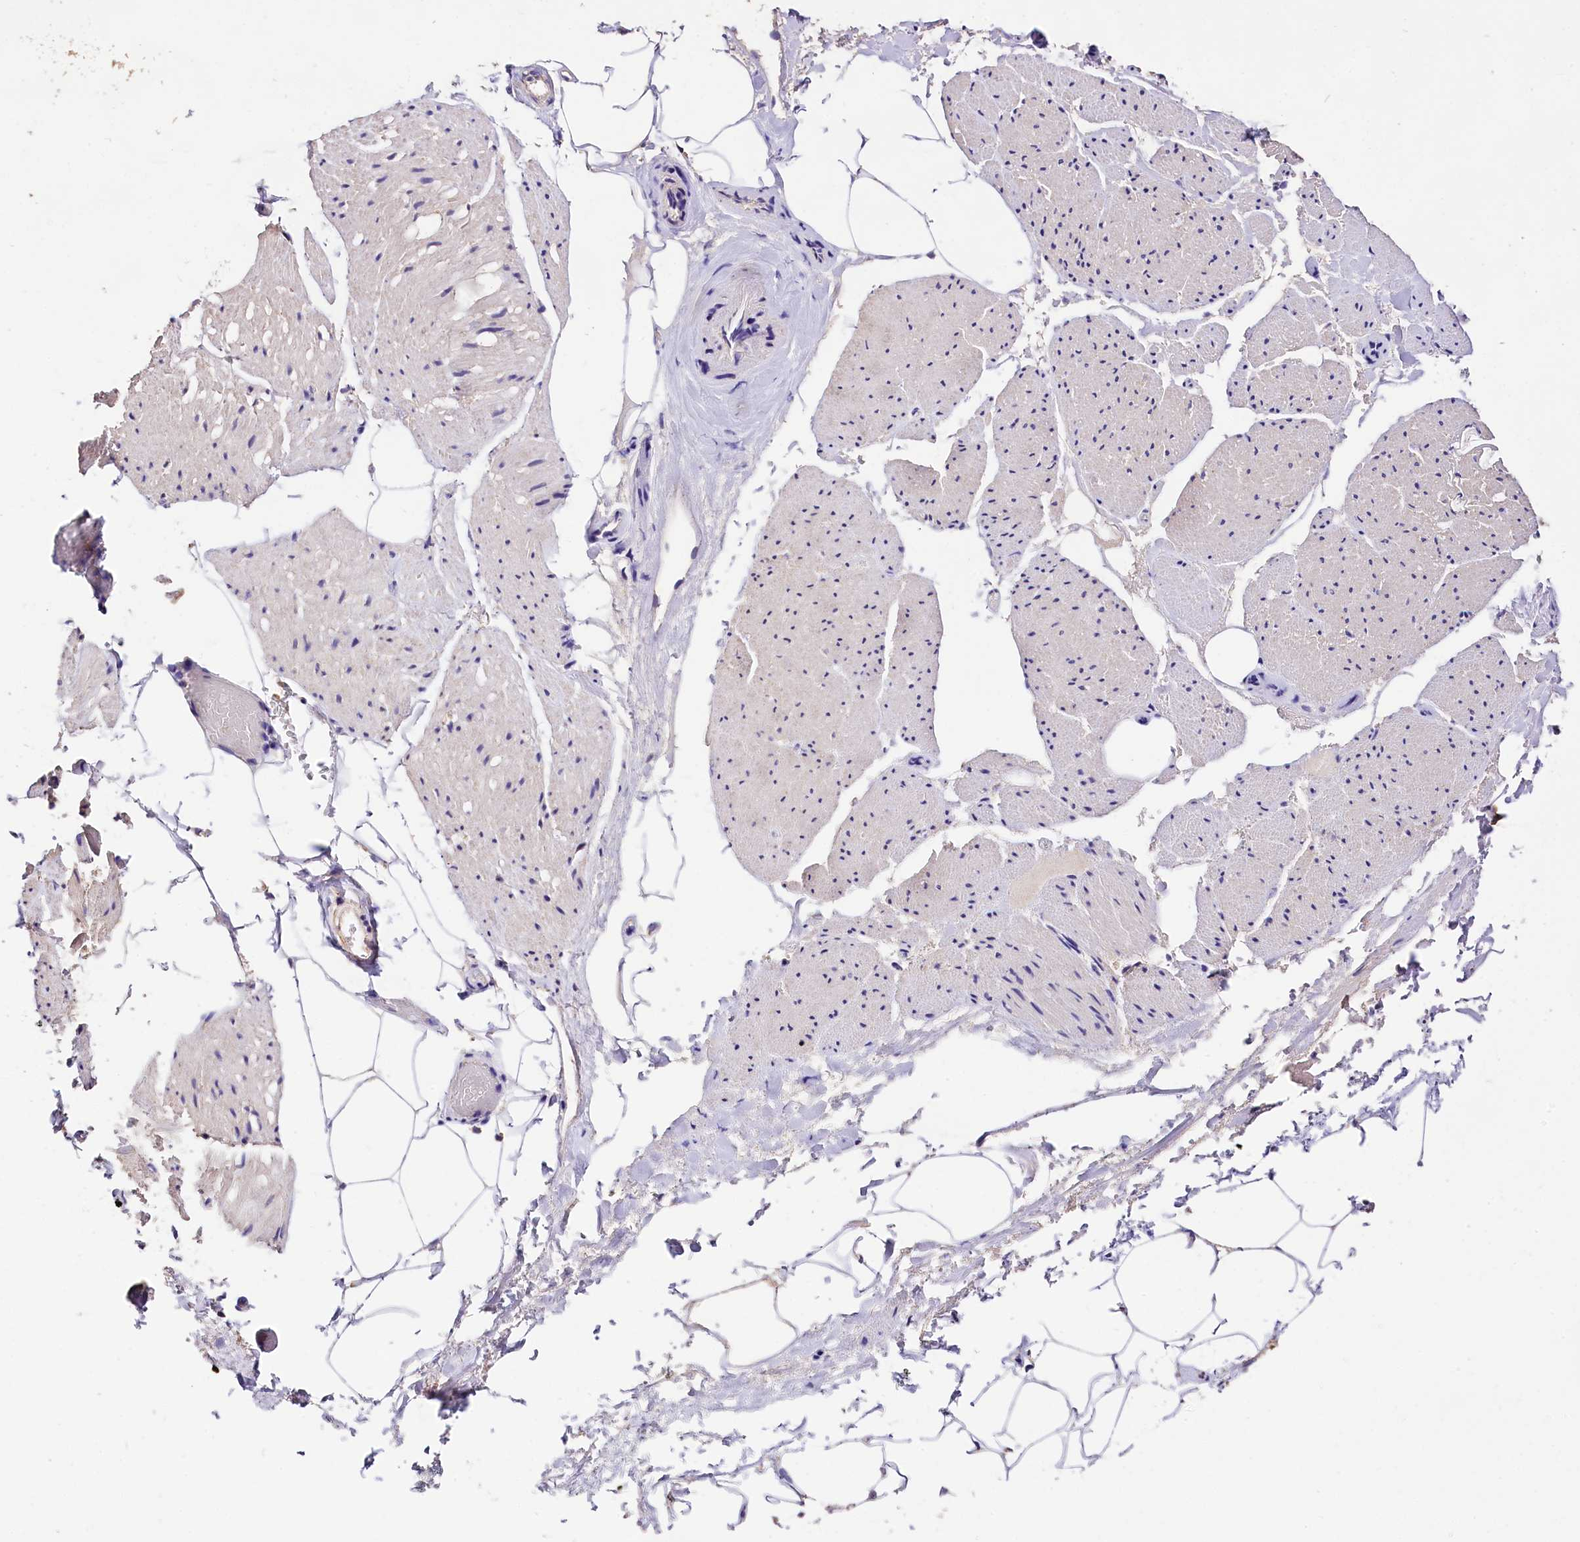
{"staining": {"intensity": "weak", "quantity": ">75%", "location": "cytoplasmic/membranous"}, "tissue": "adipose tissue", "cell_type": "Adipocytes", "image_type": "normal", "snomed": [{"axis": "morphology", "description": "Normal tissue, NOS"}, {"axis": "morphology", "description": "Adenocarcinoma, Low grade"}, {"axis": "topography", "description": "Prostate"}, {"axis": "topography", "description": "Peripheral nerve tissue"}], "caption": "Immunohistochemistry of unremarkable adipose tissue demonstrates low levels of weak cytoplasmic/membranous positivity in about >75% of adipocytes.", "gene": "OAS3", "patient": {"sex": "male", "age": 63}}